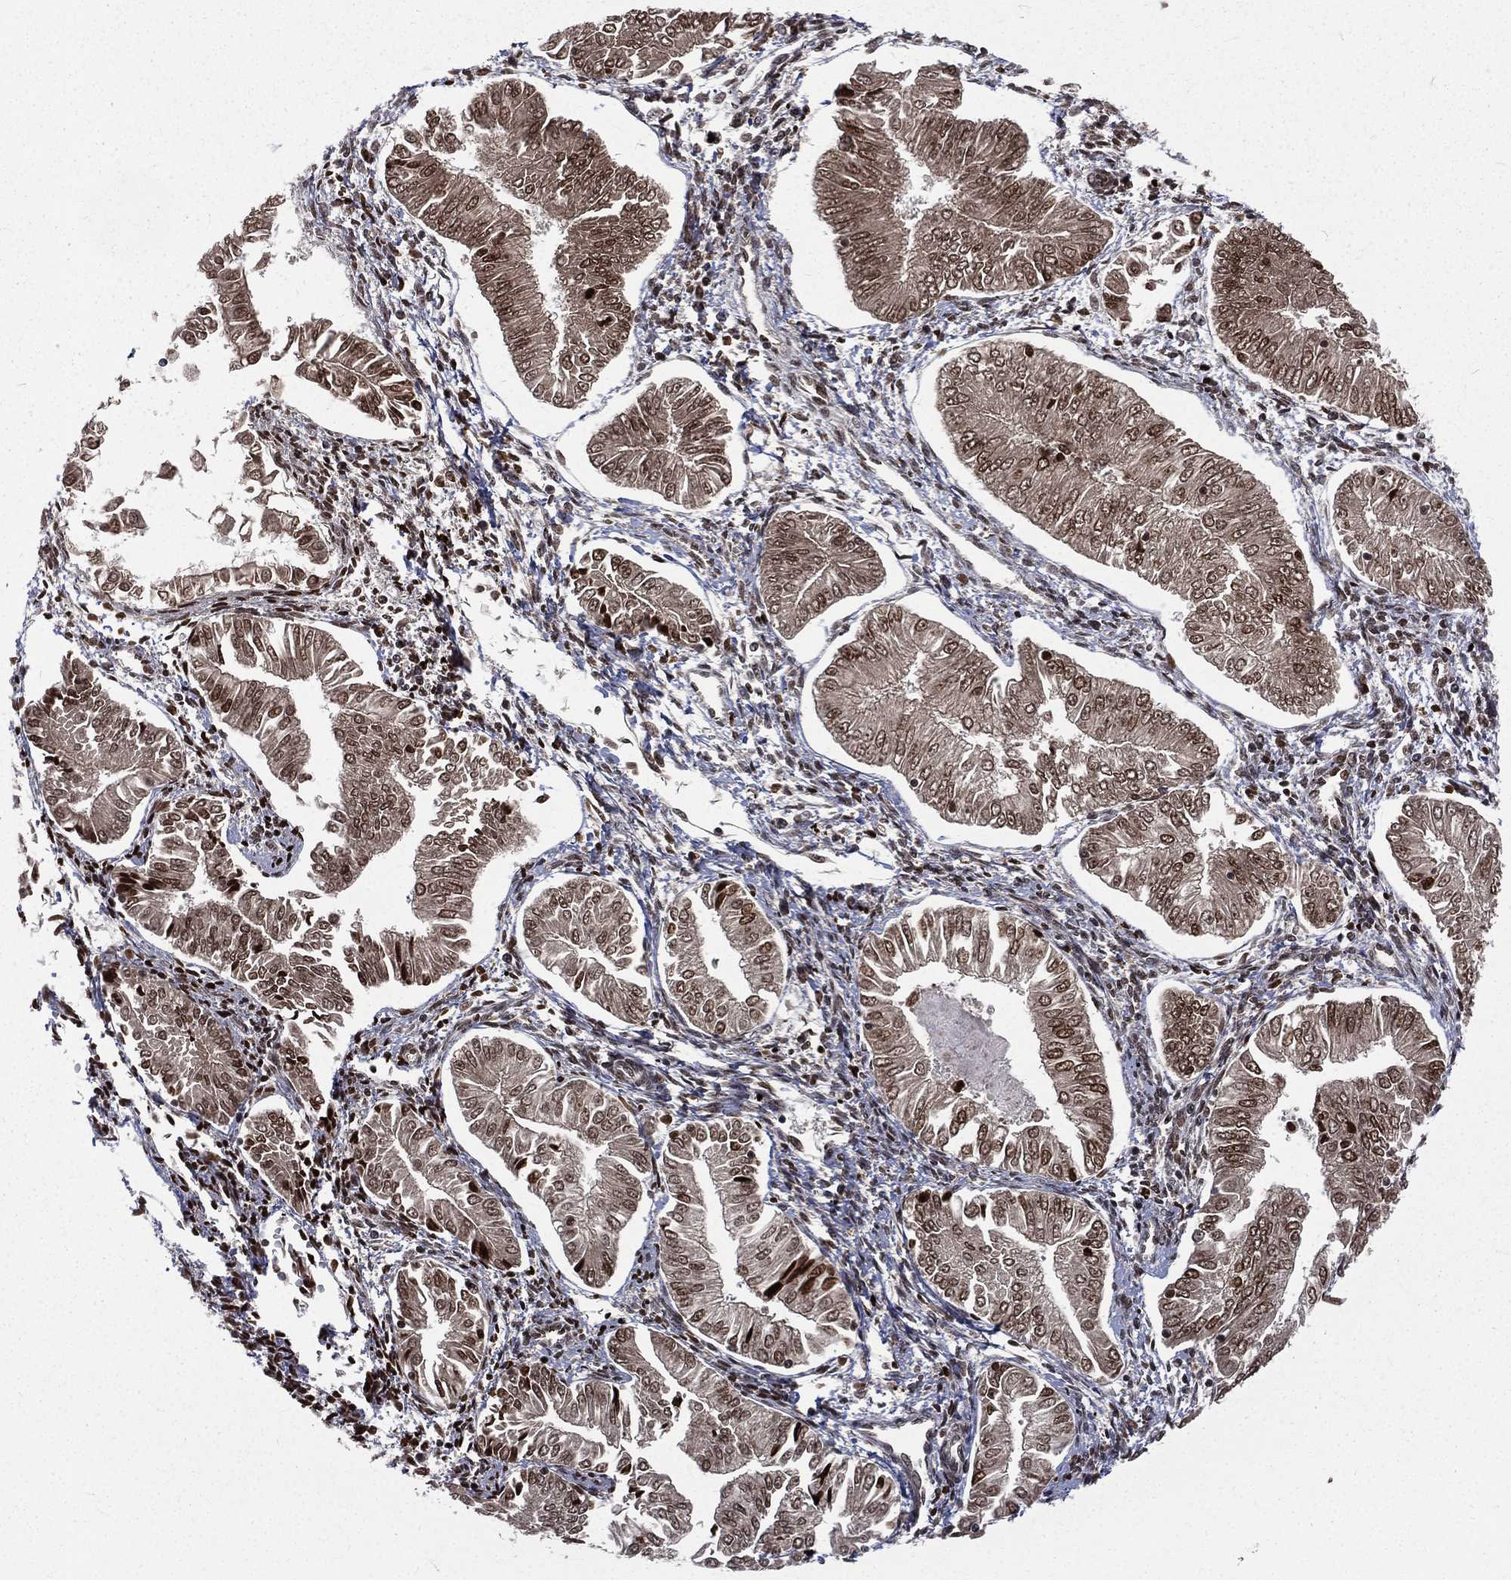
{"staining": {"intensity": "moderate", "quantity": "25%-75%", "location": "cytoplasmic/membranous,nuclear"}, "tissue": "endometrial cancer", "cell_type": "Tumor cells", "image_type": "cancer", "snomed": [{"axis": "morphology", "description": "Adenocarcinoma, NOS"}, {"axis": "topography", "description": "Endometrium"}], "caption": "IHC image of neoplastic tissue: human endometrial adenocarcinoma stained using IHC displays medium levels of moderate protein expression localized specifically in the cytoplasmic/membranous and nuclear of tumor cells, appearing as a cytoplasmic/membranous and nuclear brown color.", "gene": "POLB", "patient": {"sex": "female", "age": 53}}